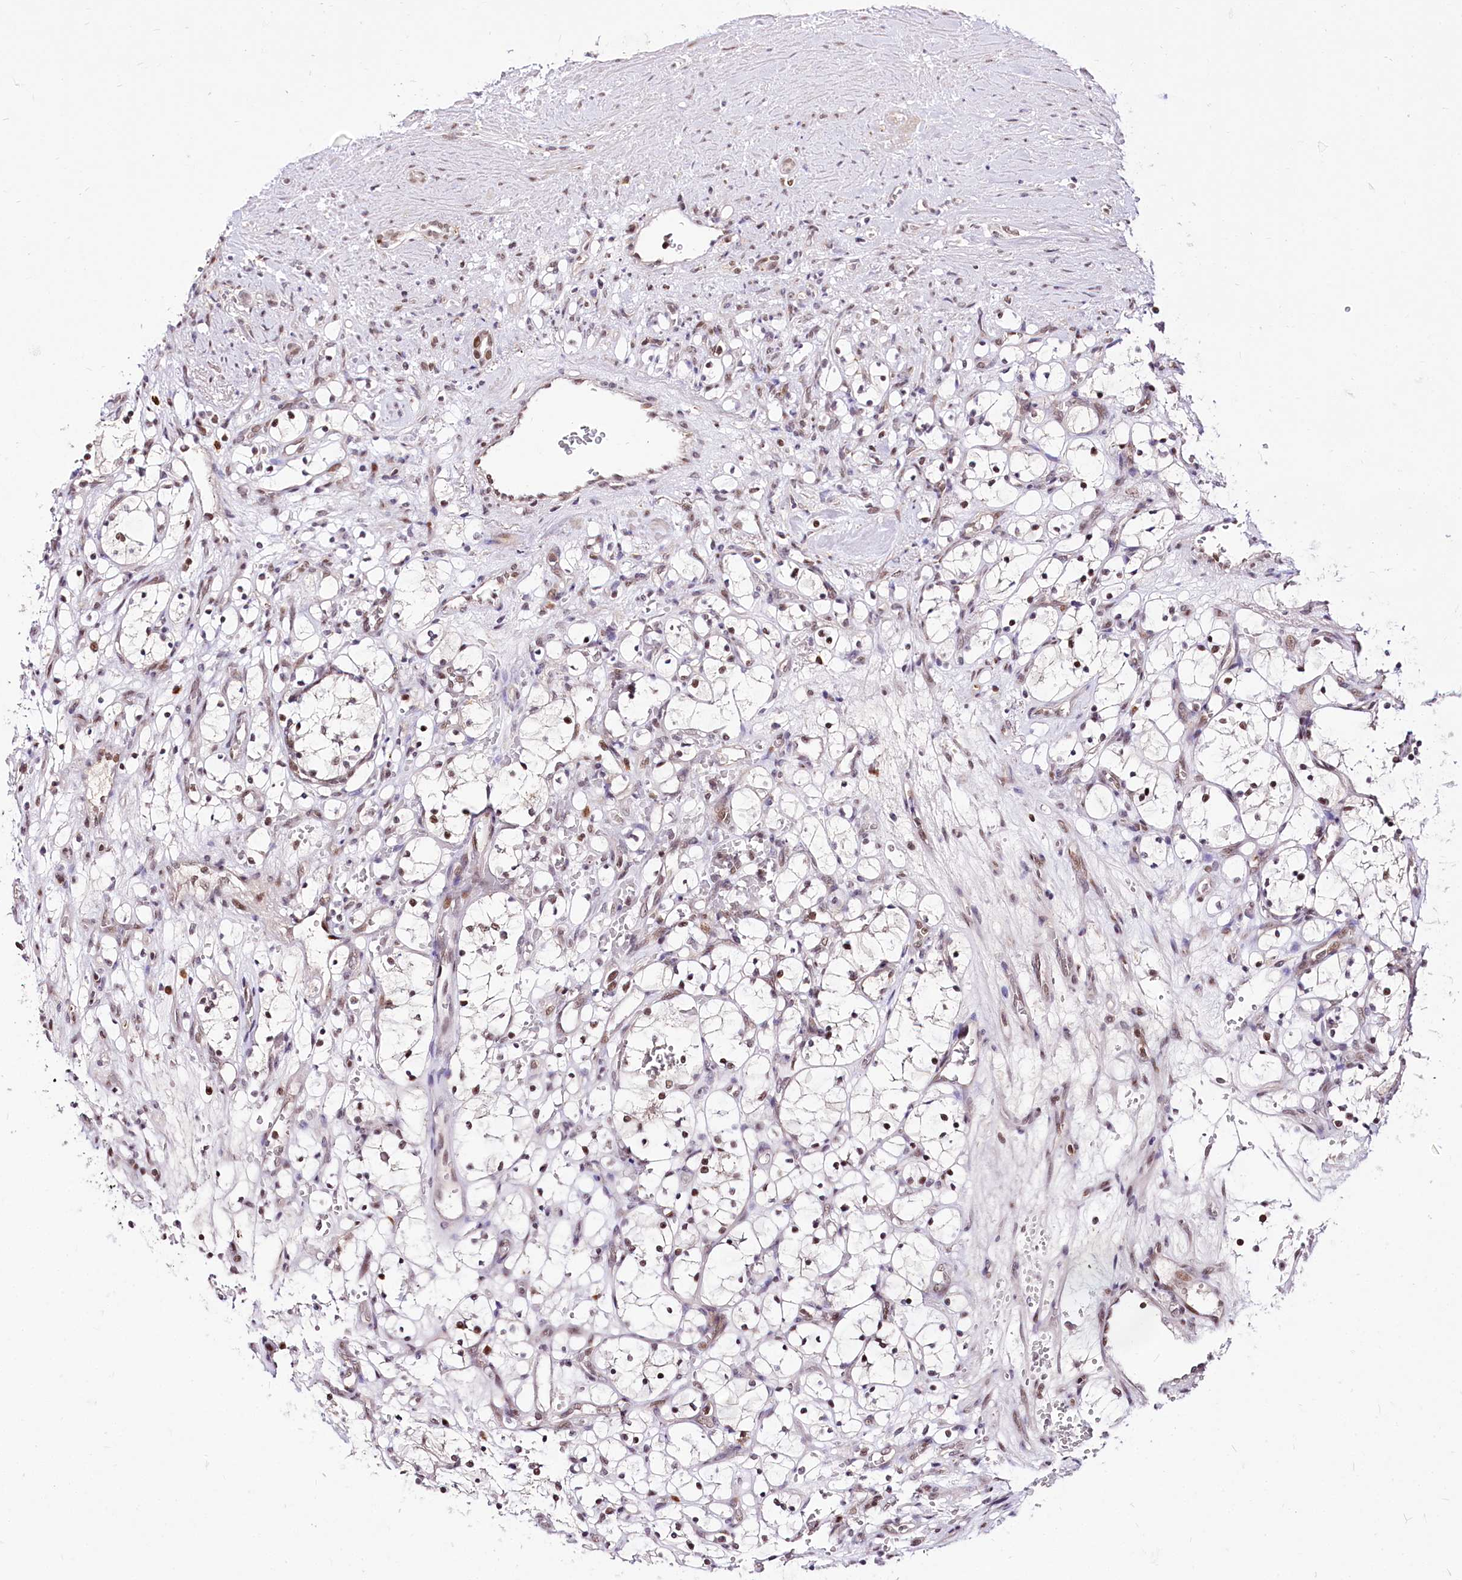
{"staining": {"intensity": "weak", "quantity": ">75%", "location": "nuclear"}, "tissue": "renal cancer", "cell_type": "Tumor cells", "image_type": "cancer", "snomed": [{"axis": "morphology", "description": "Adenocarcinoma, NOS"}, {"axis": "topography", "description": "Kidney"}], "caption": "IHC photomicrograph of human renal cancer stained for a protein (brown), which displays low levels of weak nuclear staining in approximately >75% of tumor cells.", "gene": "POLA2", "patient": {"sex": "female", "age": 69}}